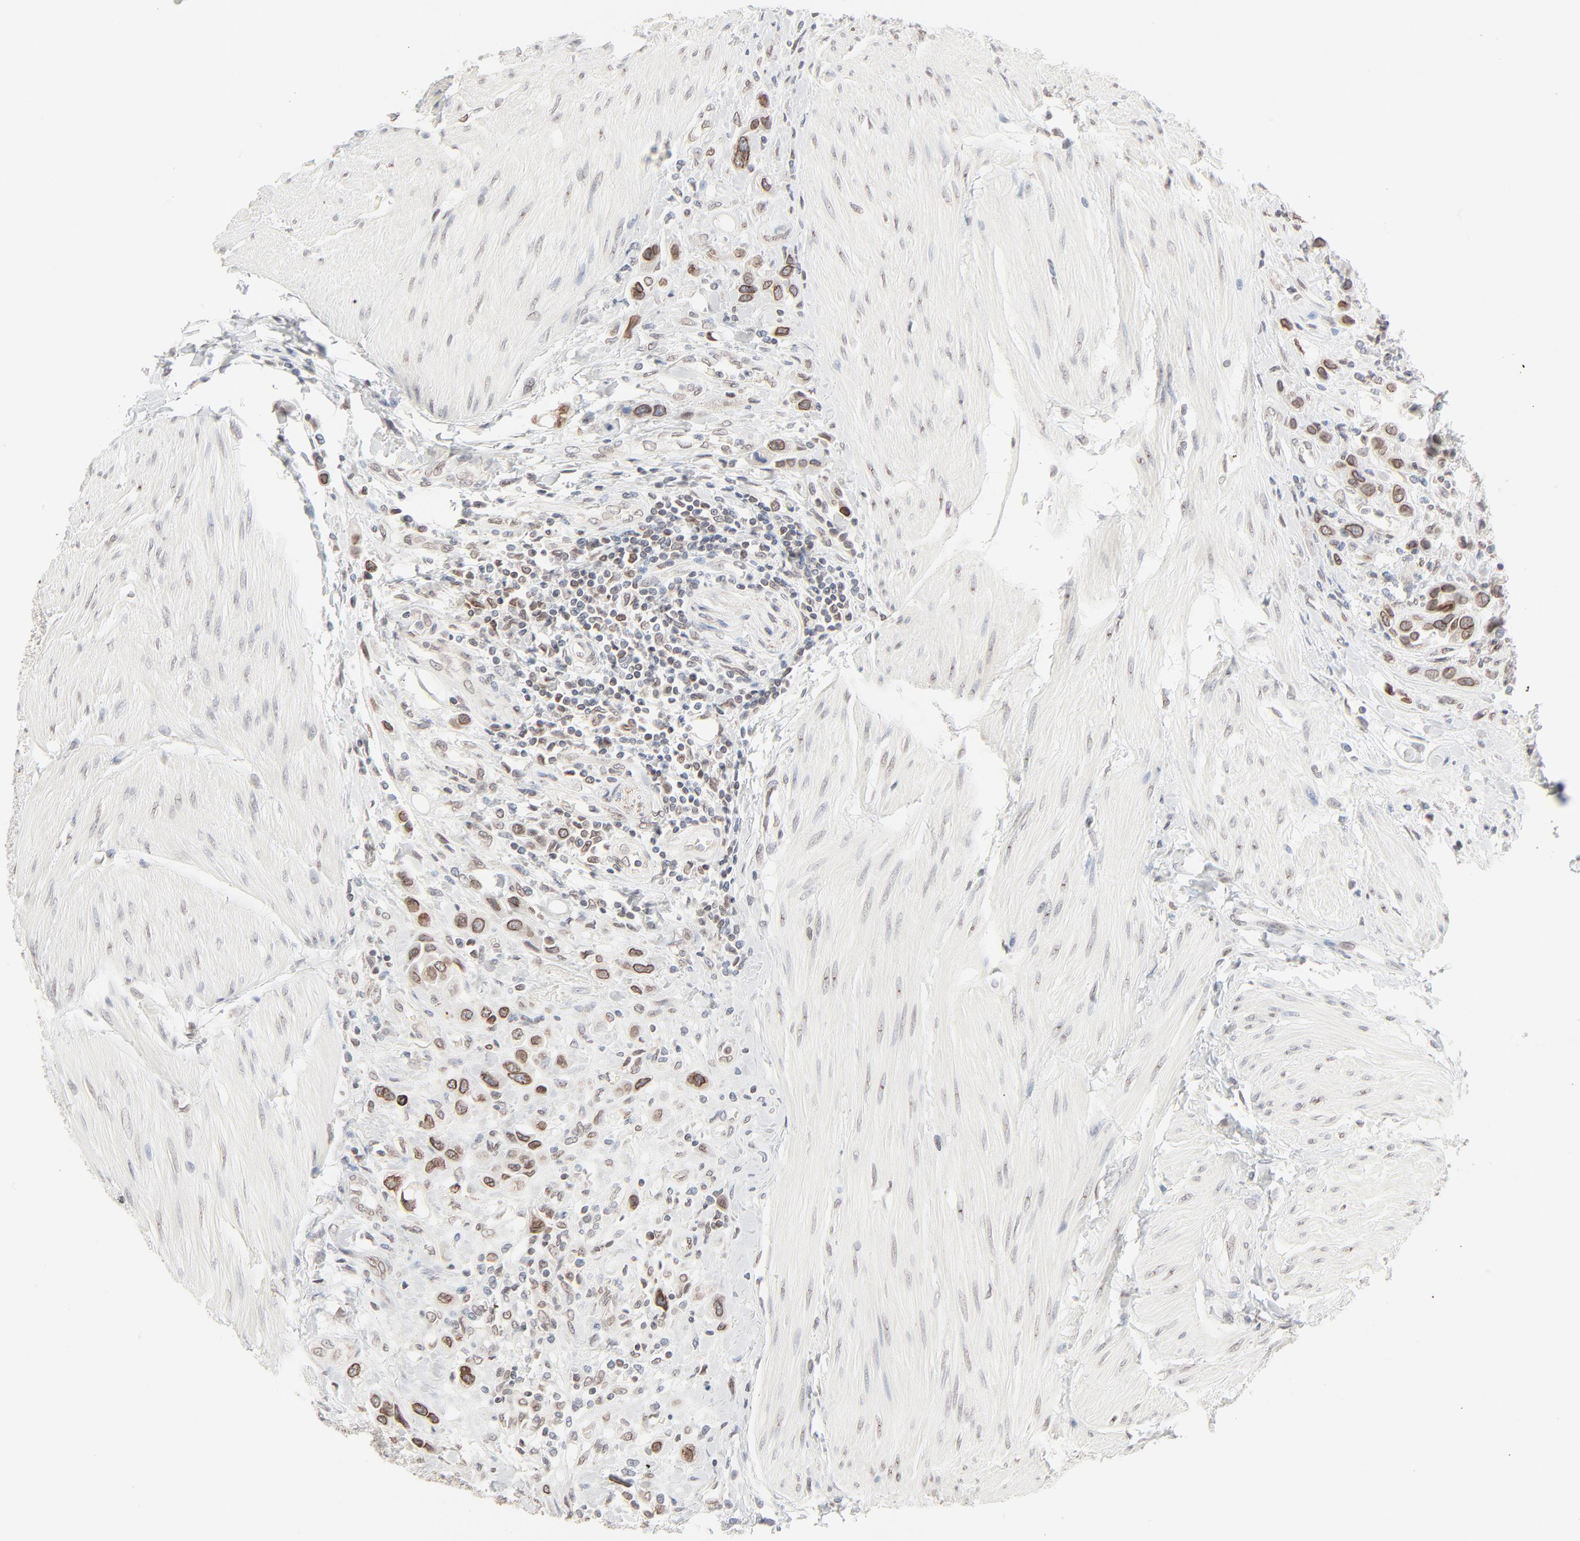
{"staining": {"intensity": "moderate", "quantity": "<25%", "location": "cytoplasmic/membranous,nuclear"}, "tissue": "urothelial cancer", "cell_type": "Tumor cells", "image_type": "cancer", "snomed": [{"axis": "morphology", "description": "Urothelial carcinoma, High grade"}, {"axis": "topography", "description": "Urinary bladder"}], "caption": "Moderate cytoplasmic/membranous and nuclear expression is identified in approximately <25% of tumor cells in urothelial cancer.", "gene": "MAD1L1", "patient": {"sex": "male", "age": 50}}